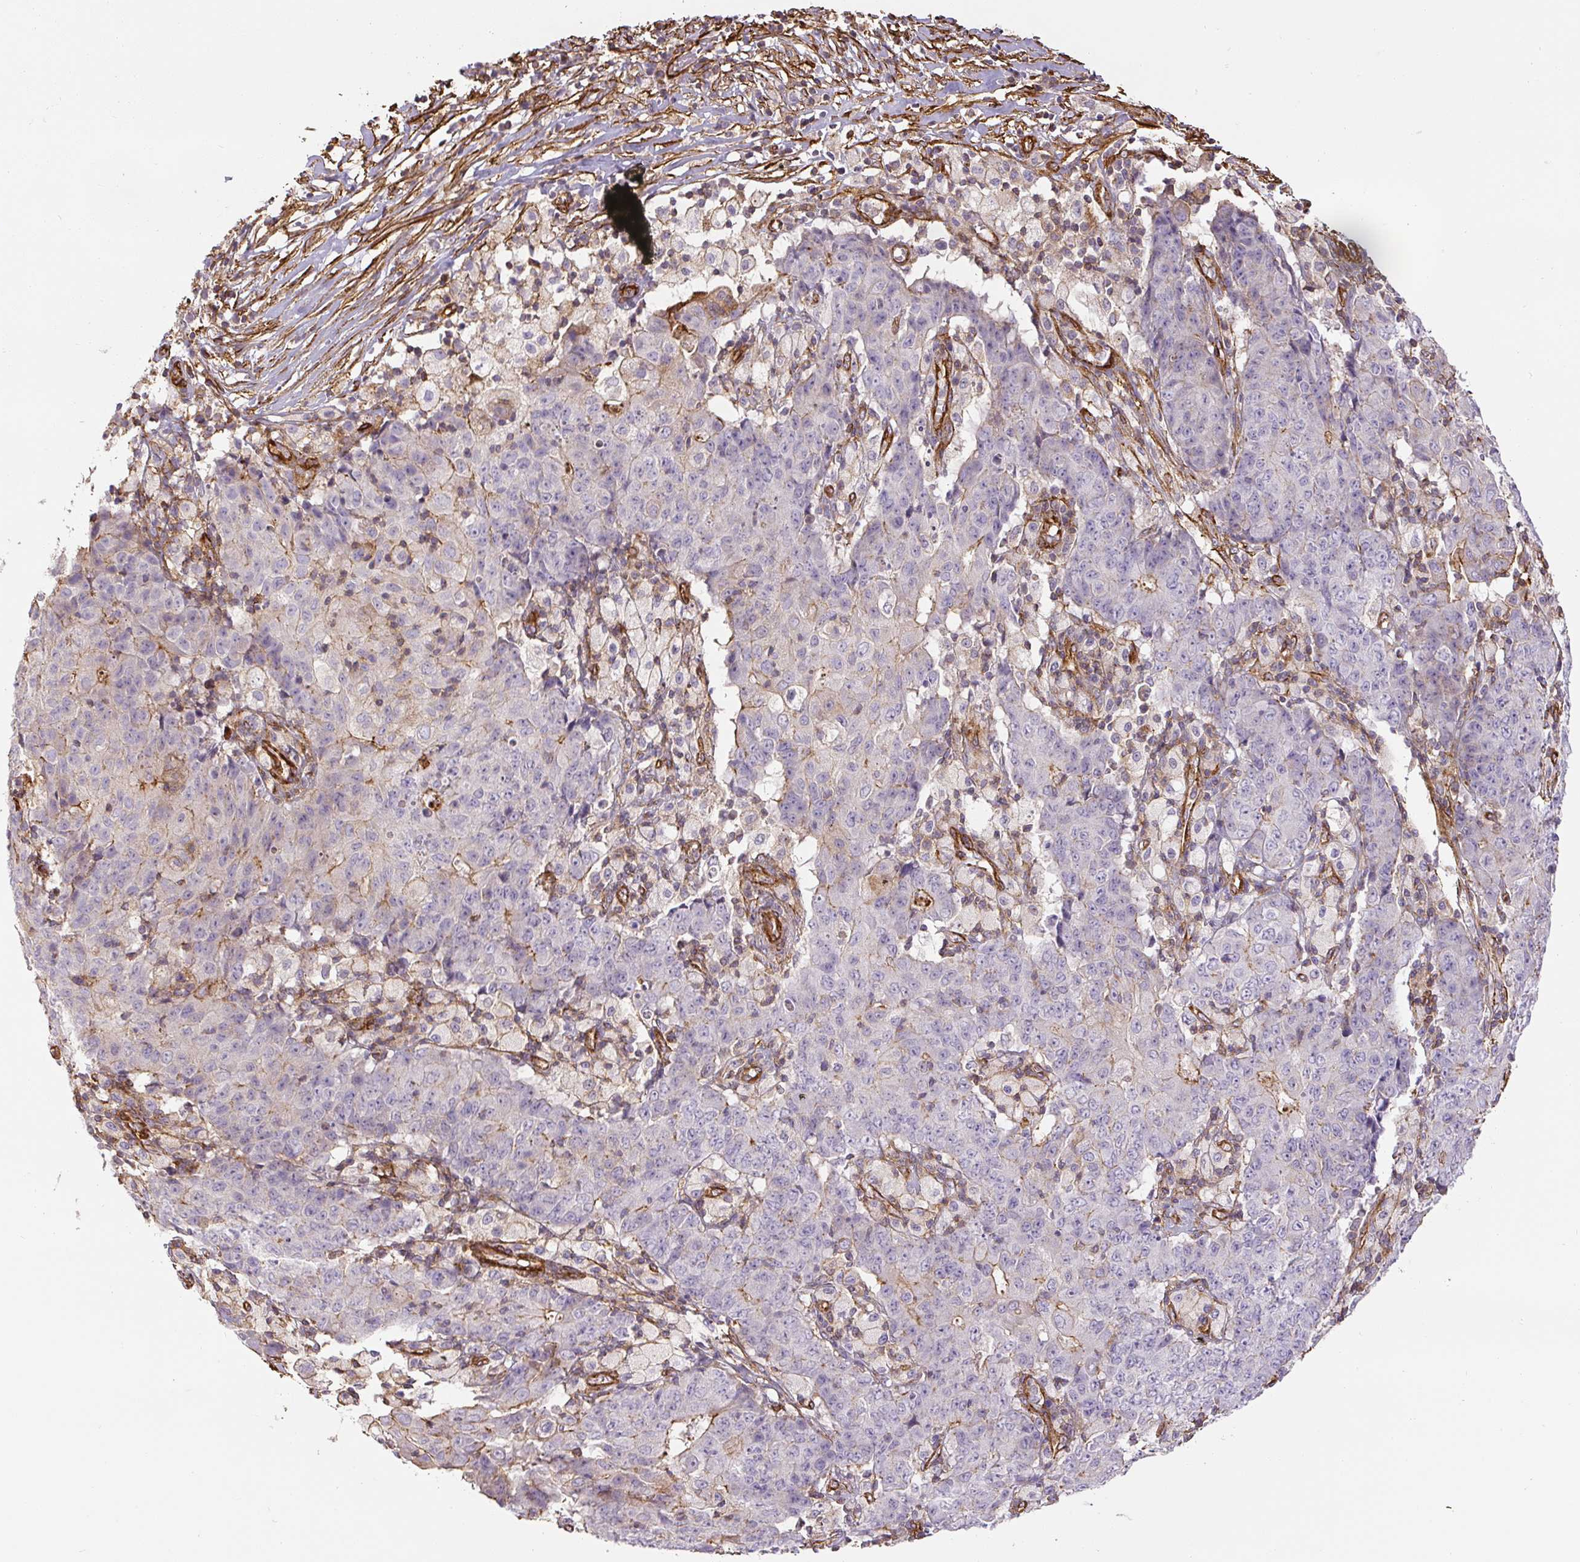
{"staining": {"intensity": "moderate", "quantity": "<25%", "location": "cytoplasmic/membranous"}, "tissue": "ovarian cancer", "cell_type": "Tumor cells", "image_type": "cancer", "snomed": [{"axis": "morphology", "description": "Carcinoma, endometroid"}, {"axis": "topography", "description": "Ovary"}], "caption": "IHC of human ovarian endometroid carcinoma reveals low levels of moderate cytoplasmic/membranous positivity in approximately <25% of tumor cells.", "gene": "MYL12A", "patient": {"sex": "female", "age": 42}}